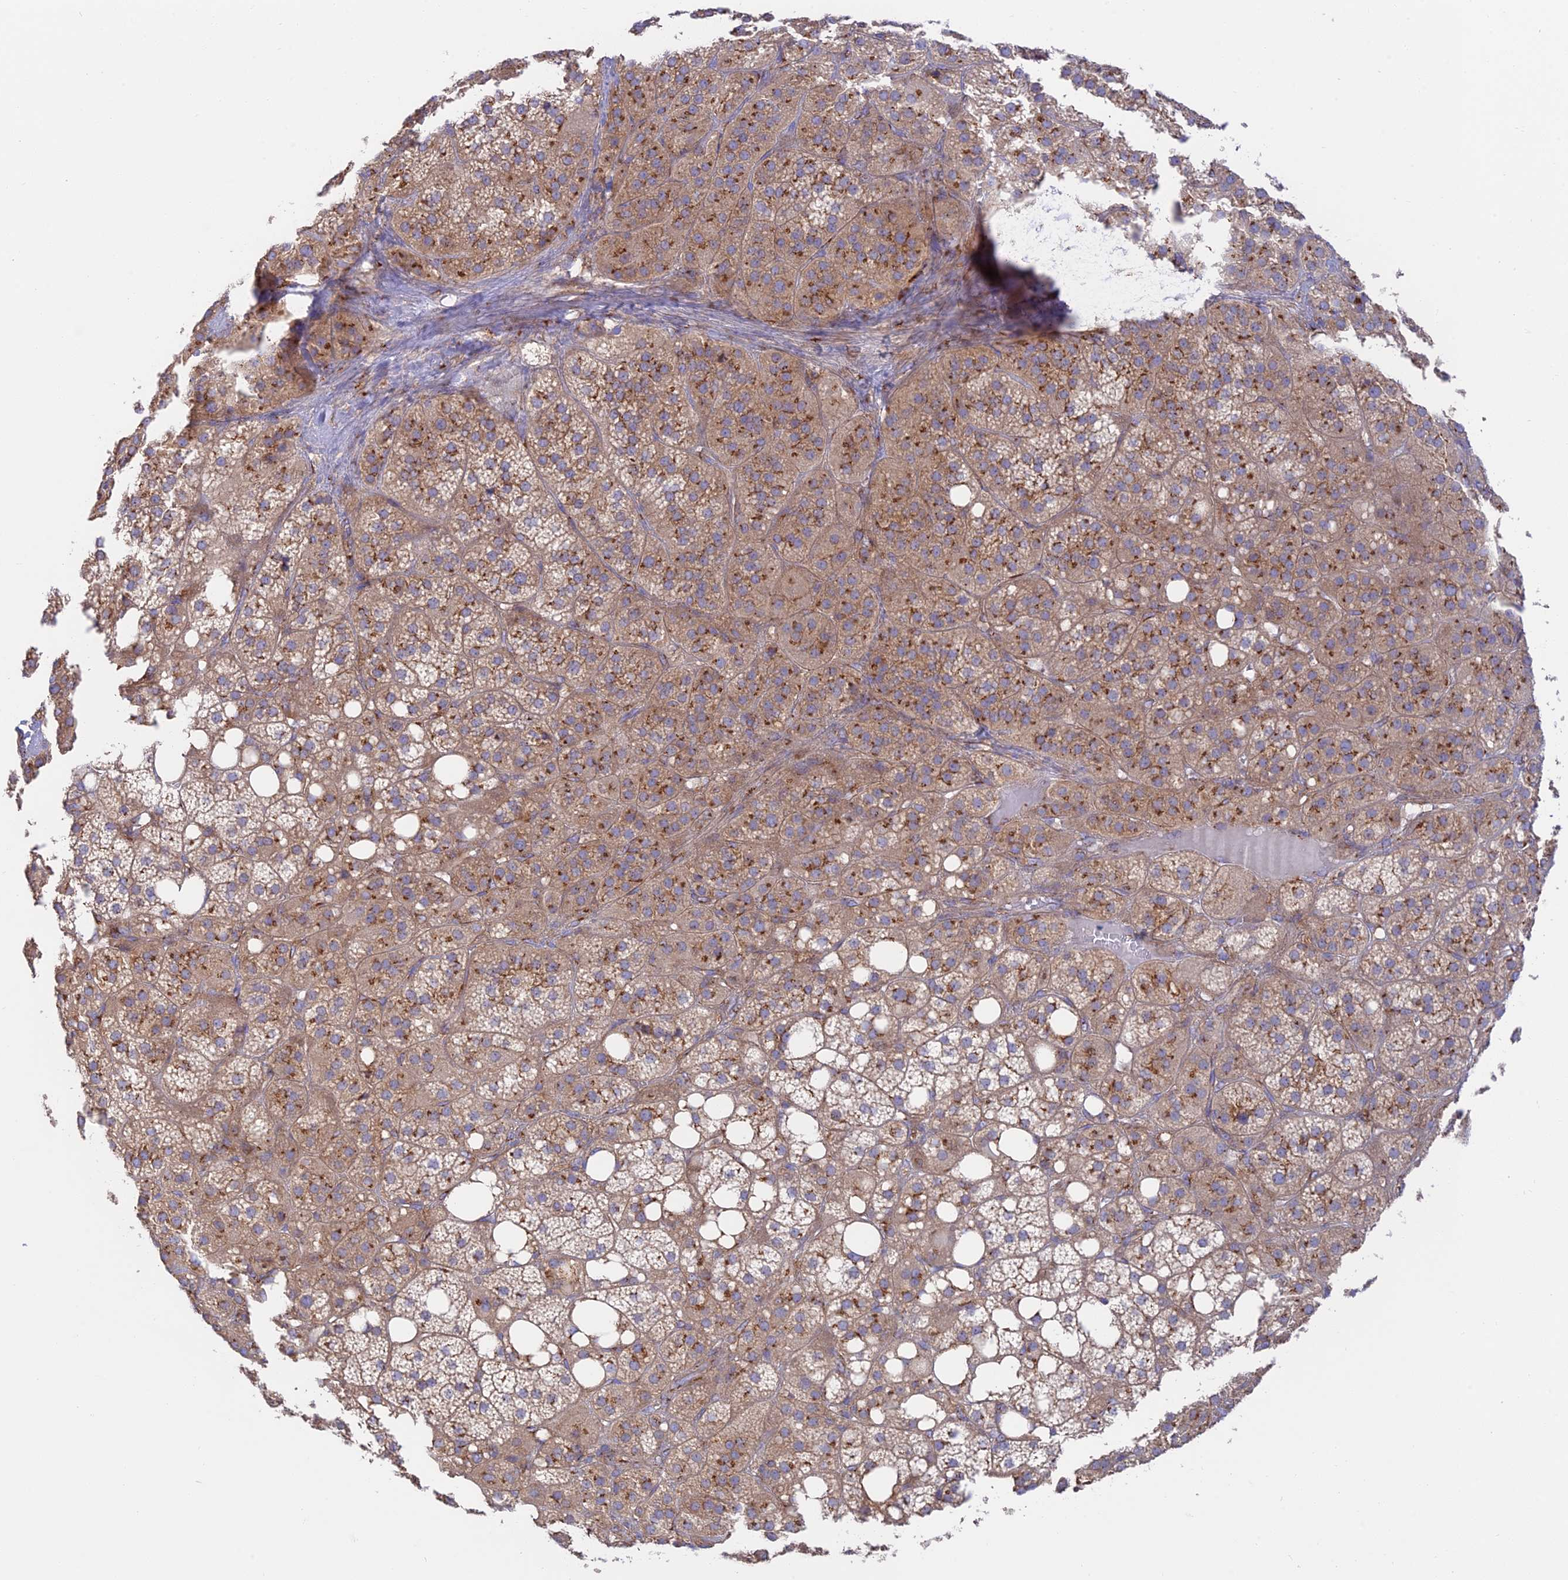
{"staining": {"intensity": "strong", "quantity": "25%-75%", "location": "cytoplasmic/membranous"}, "tissue": "adrenal gland", "cell_type": "Glandular cells", "image_type": "normal", "snomed": [{"axis": "morphology", "description": "Normal tissue, NOS"}, {"axis": "topography", "description": "Adrenal gland"}], "caption": "Adrenal gland stained with a brown dye exhibits strong cytoplasmic/membranous positive expression in about 25%-75% of glandular cells.", "gene": "GOLGA3", "patient": {"sex": "female", "age": 59}}